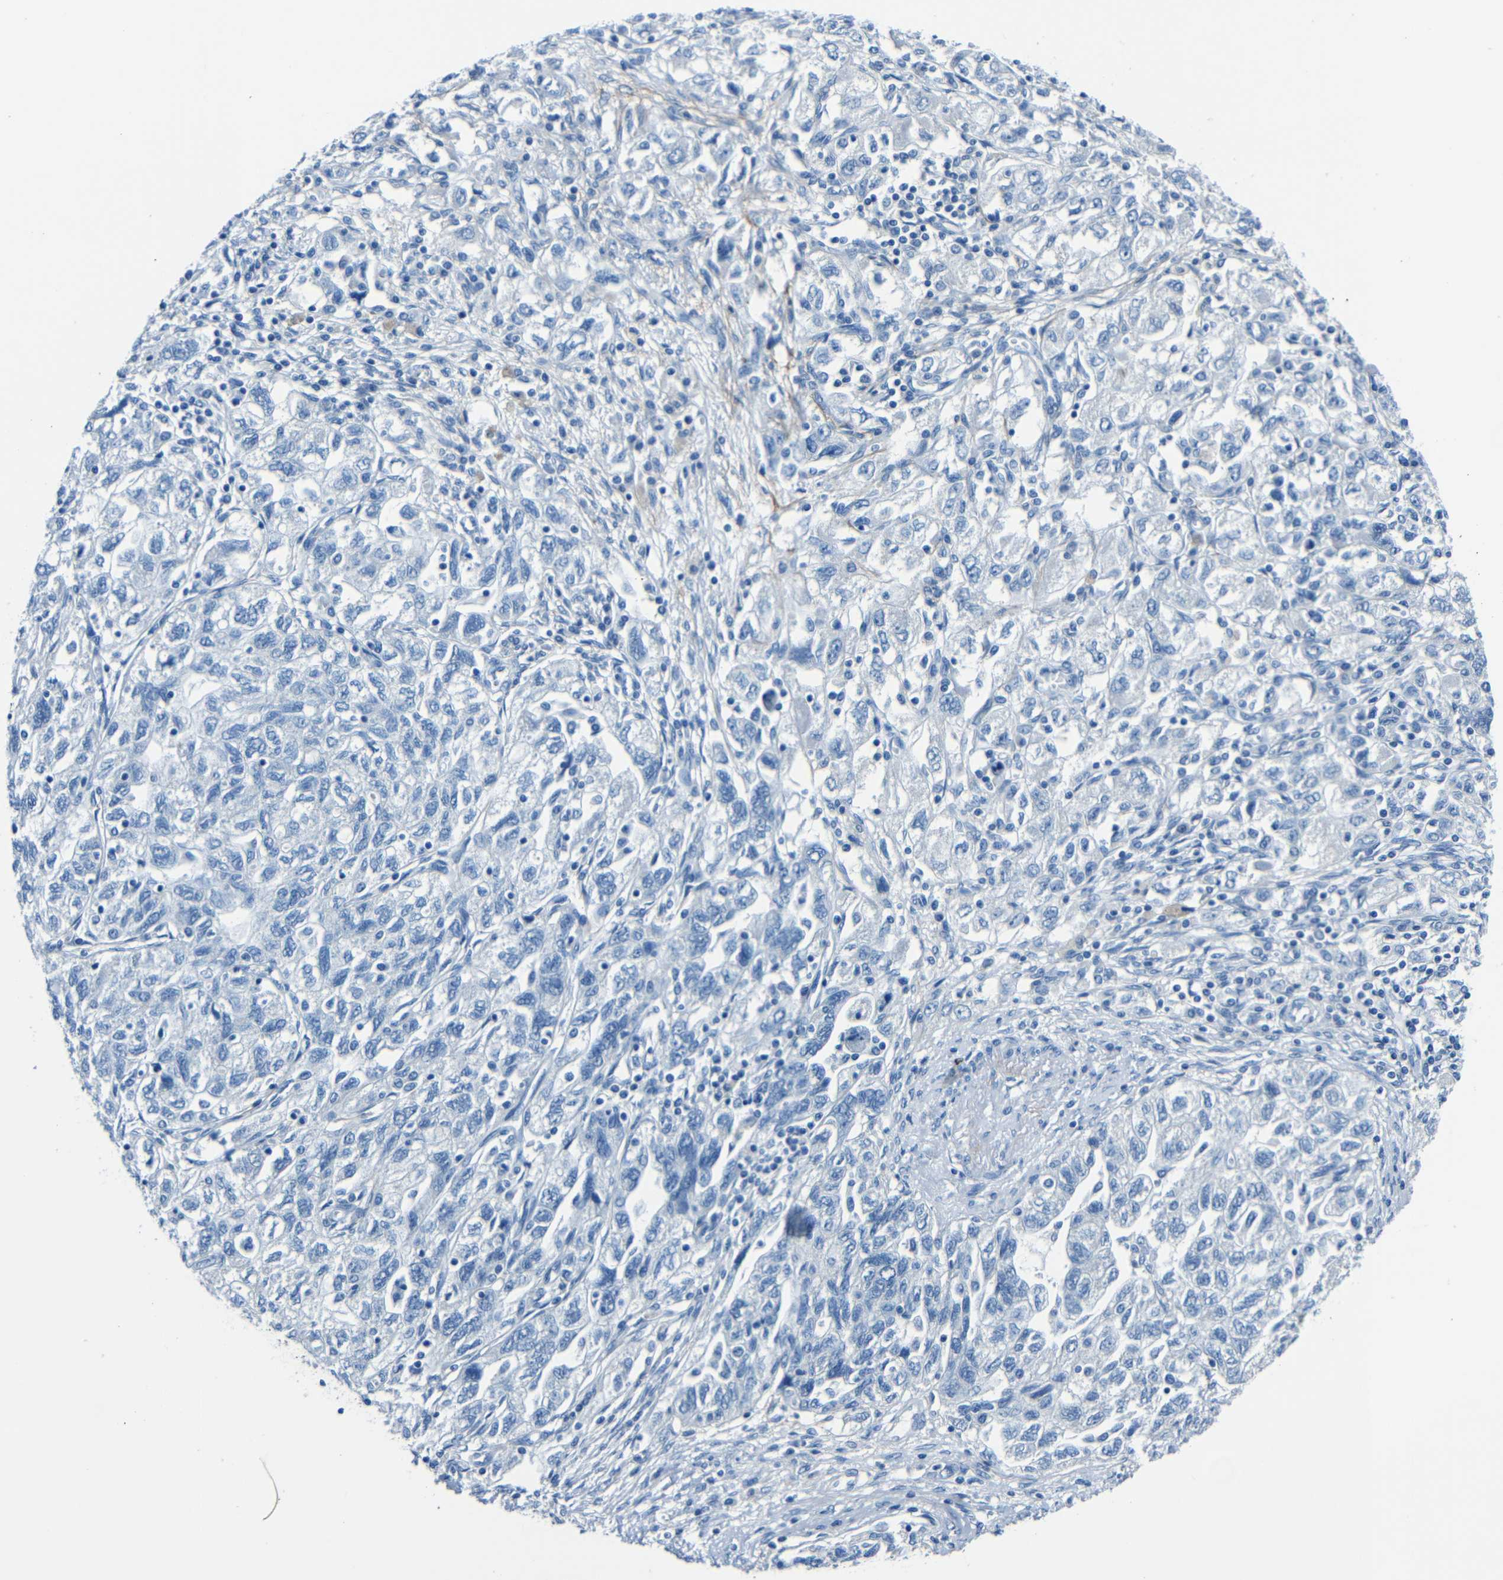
{"staining": {"intensity": "negative", "quantity": "none", "location": "none"}, "tissue": "ovarian cancer", "cell_type": "Tumor cells", "image_type": "cancer", "snomed": [{"axis": "morphology", "description": "Carcinoma, NOS"}, {"axis": "morphology", "description": "Cystadenocarcinoma, serous, NOS"}, {"axis": "topography", "description": "Ovary"}], "caption": "Immunohistochemistry (IHC) of human ovarian carcinoma reveals no expression in tumor cells. Nuclei are stained in blue.", "gene": "FBN2", "patient": {"sex": "female", "age": 69}}